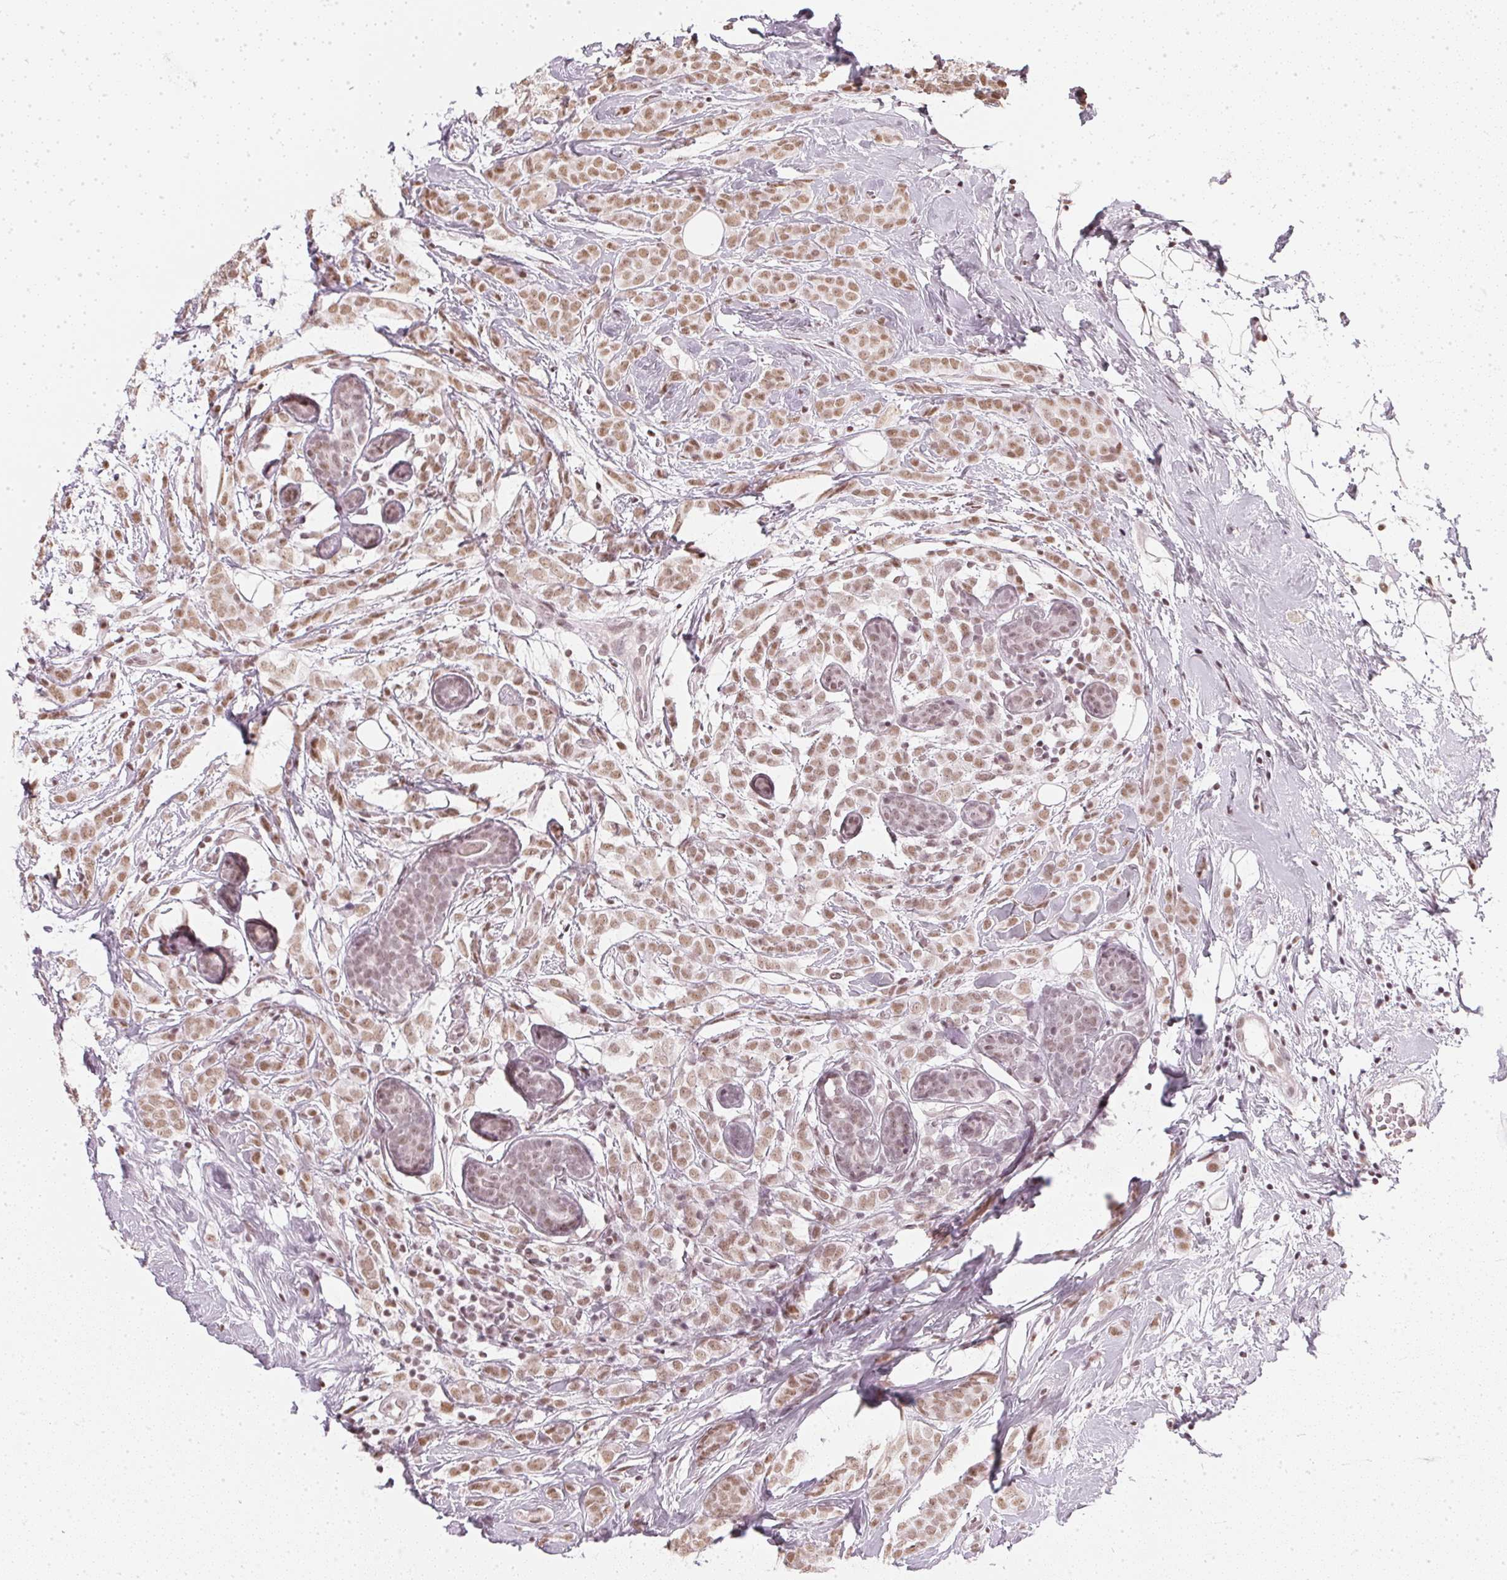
{"staining": {"intensity": "moderate", "quantity": ">75%", "location": "nuclear"}, "tissue": "breast cancer", "cell_type": "Tumor cells", "image_type": "cancer", "snomed": [{"axis": "morphology", "description": "Lobular carcinoma"}, {"axis": "topography", "description": "Breast"}], "caption": "Immunohistochemical staining of lobular carcinoma (breast) exhibits moderate nuclear protein positivity in about >75% of tumor cells. Immunohistochemistry (ihc) stains the protein of interest in brown and the nuclei are stained blue.", "gene": "DNAJC6", "patient": {"sex": "female", "age": 49}}